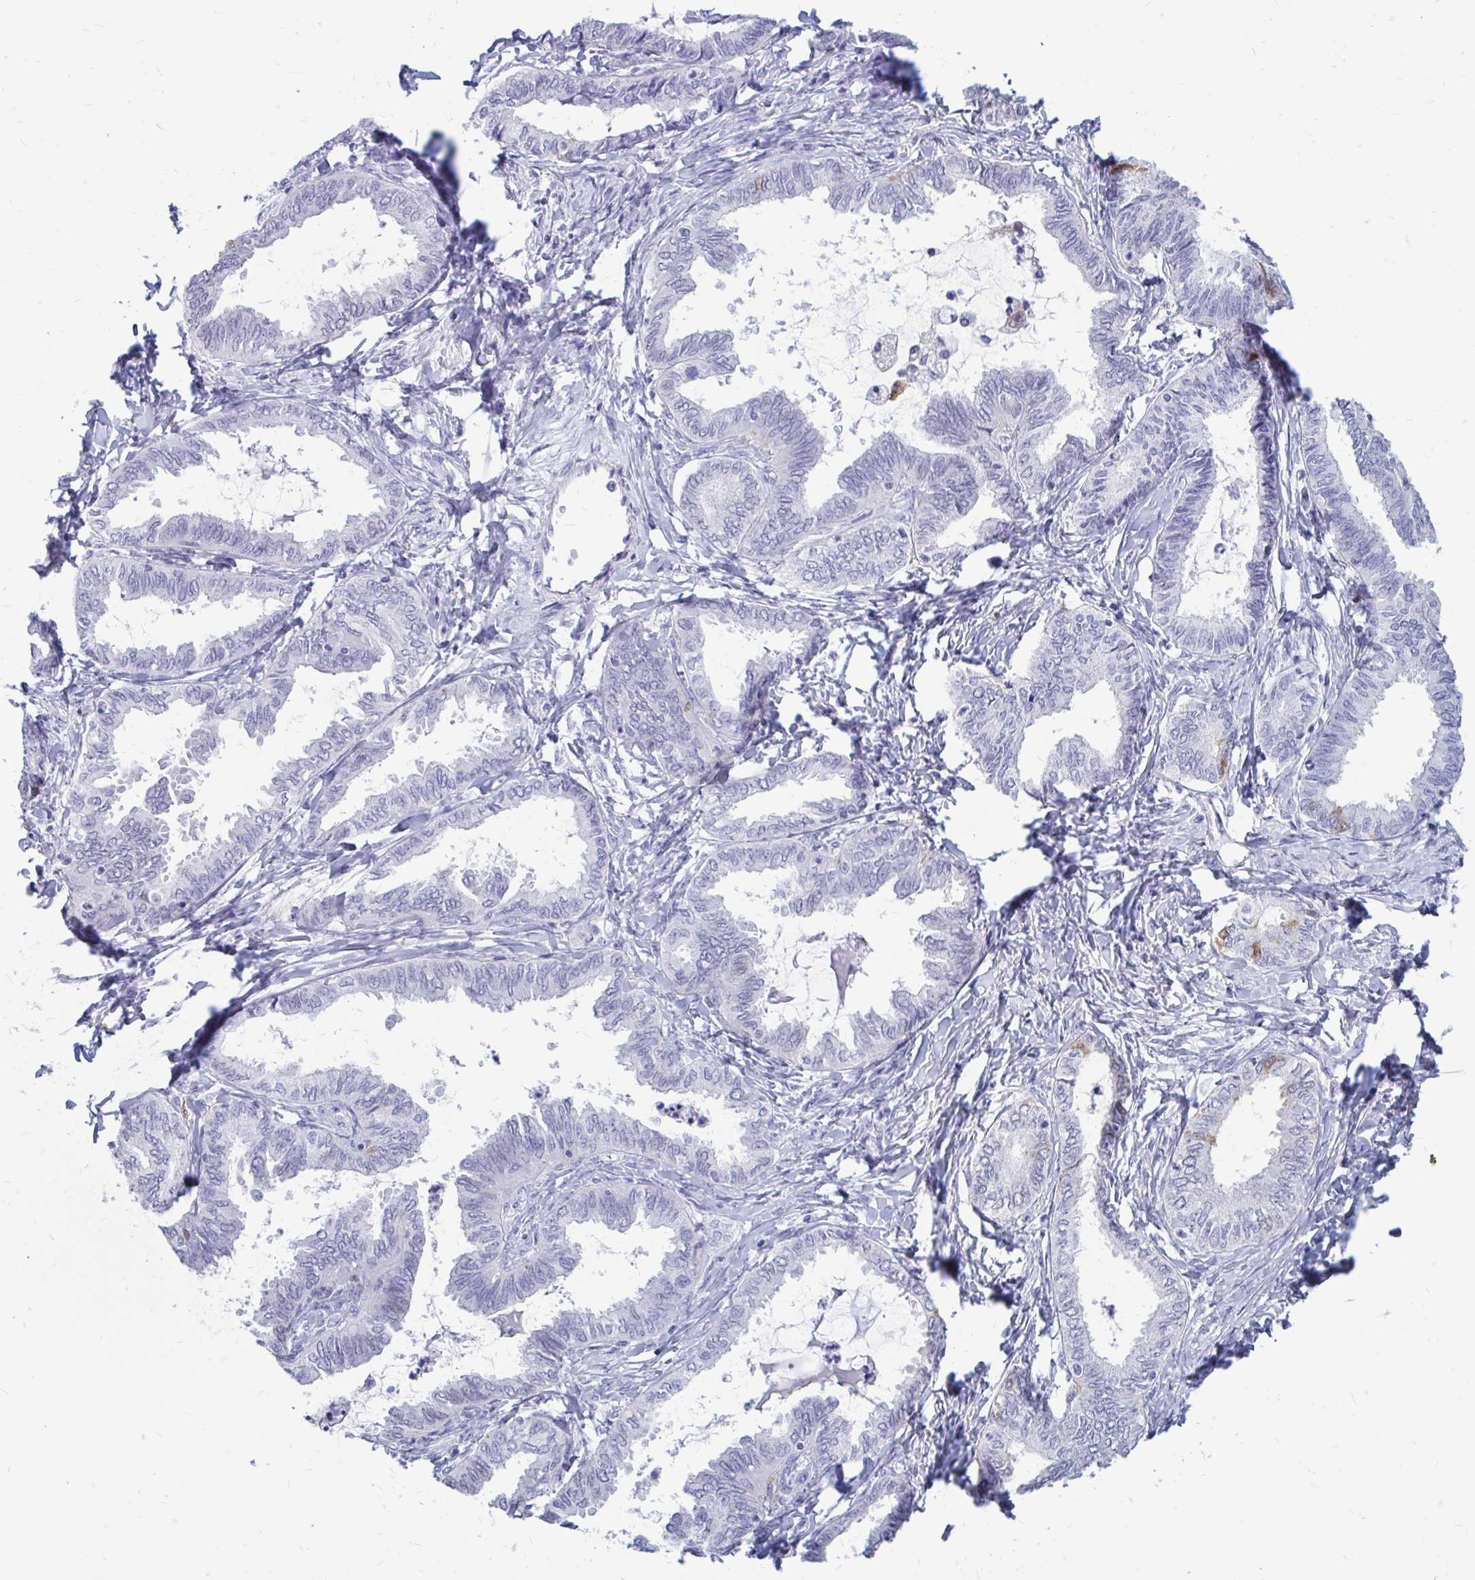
{"staining": {"intensity": "negative", "quantity": "none", "location": "none"}, "tissue": "ovarian cancer", "cell_type": "Tumor cells", "image_type": "cancer", "snomed": [{"axis": "morphology", "description": "Carcinoma, endometroid"}, {"axis": "topography", "description": "Ovary"}], "caption": "Tumor cells show no significant positivity in endometroid carcinoma (ovarian).", "gene": "IGSF5", "patient": {"sex": "female", "age": 70}}